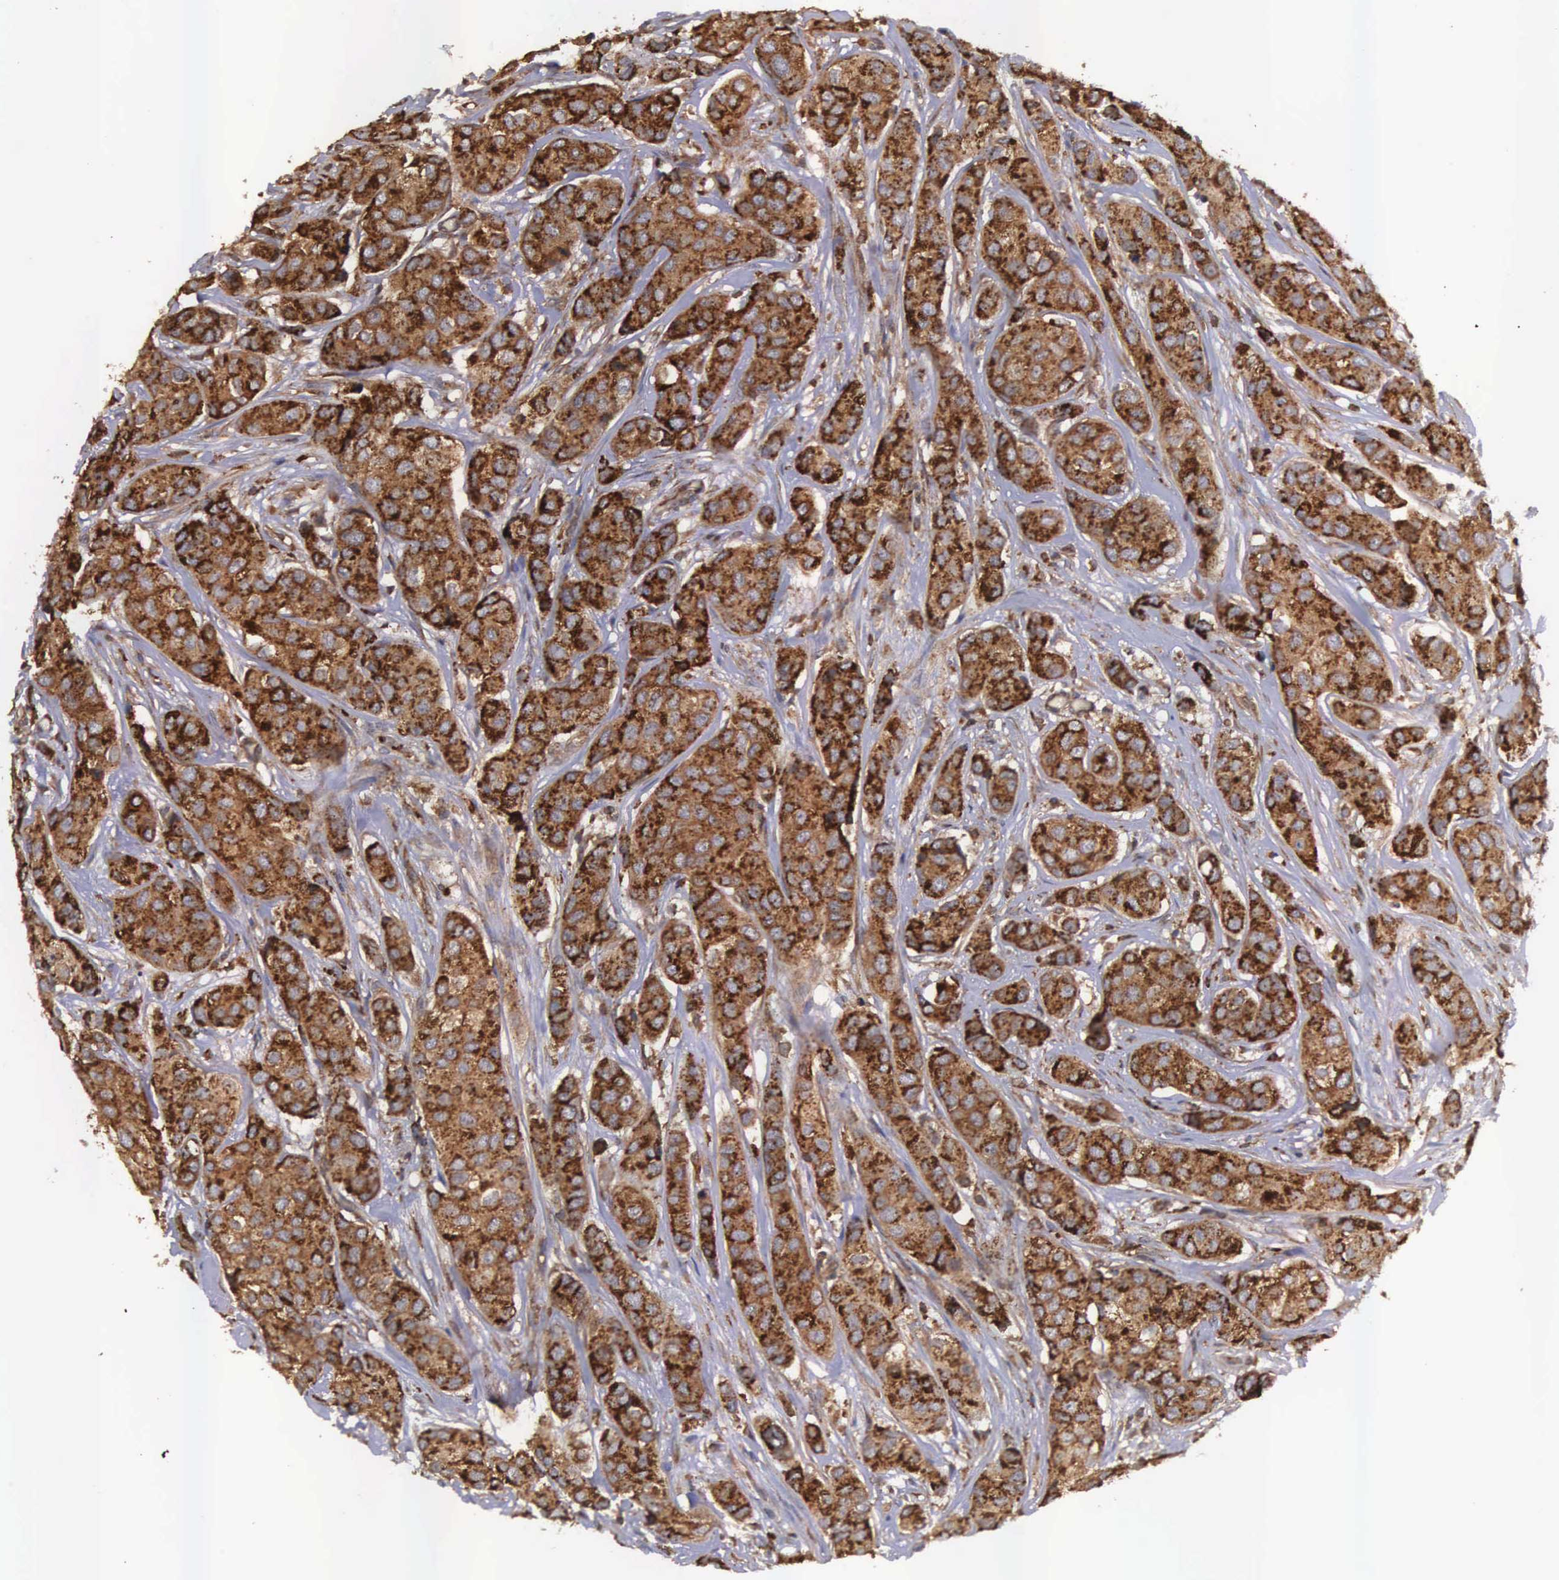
{"staining": {"intensity": "strong", "quantity": ">75%", "location": "cytoplasmic/membranous"}, "tissue": "breast cancer", "cell_type": "Tumor cells", "image_type": "cancer", "snomed": [{"axis": "morphology", "description": "Duct carcinoma"}, {"axis": "topography", "description": "Breast"}], "caption": "IHC staining of breast intraductal carcinoma, which reveals high levels of strong cytoplasmic/membranous staining in about >75% of tumor cells indicating strong cytoplasmic/membranous protein staining. The staining was performed using DAB (3,3'-diaminobenzidine) (brown) for protein detection and nuclei were counterstained in hematoxylin (blue).", "gene": "DHRS1", "patient": {"sex": "female", "age": 68}}